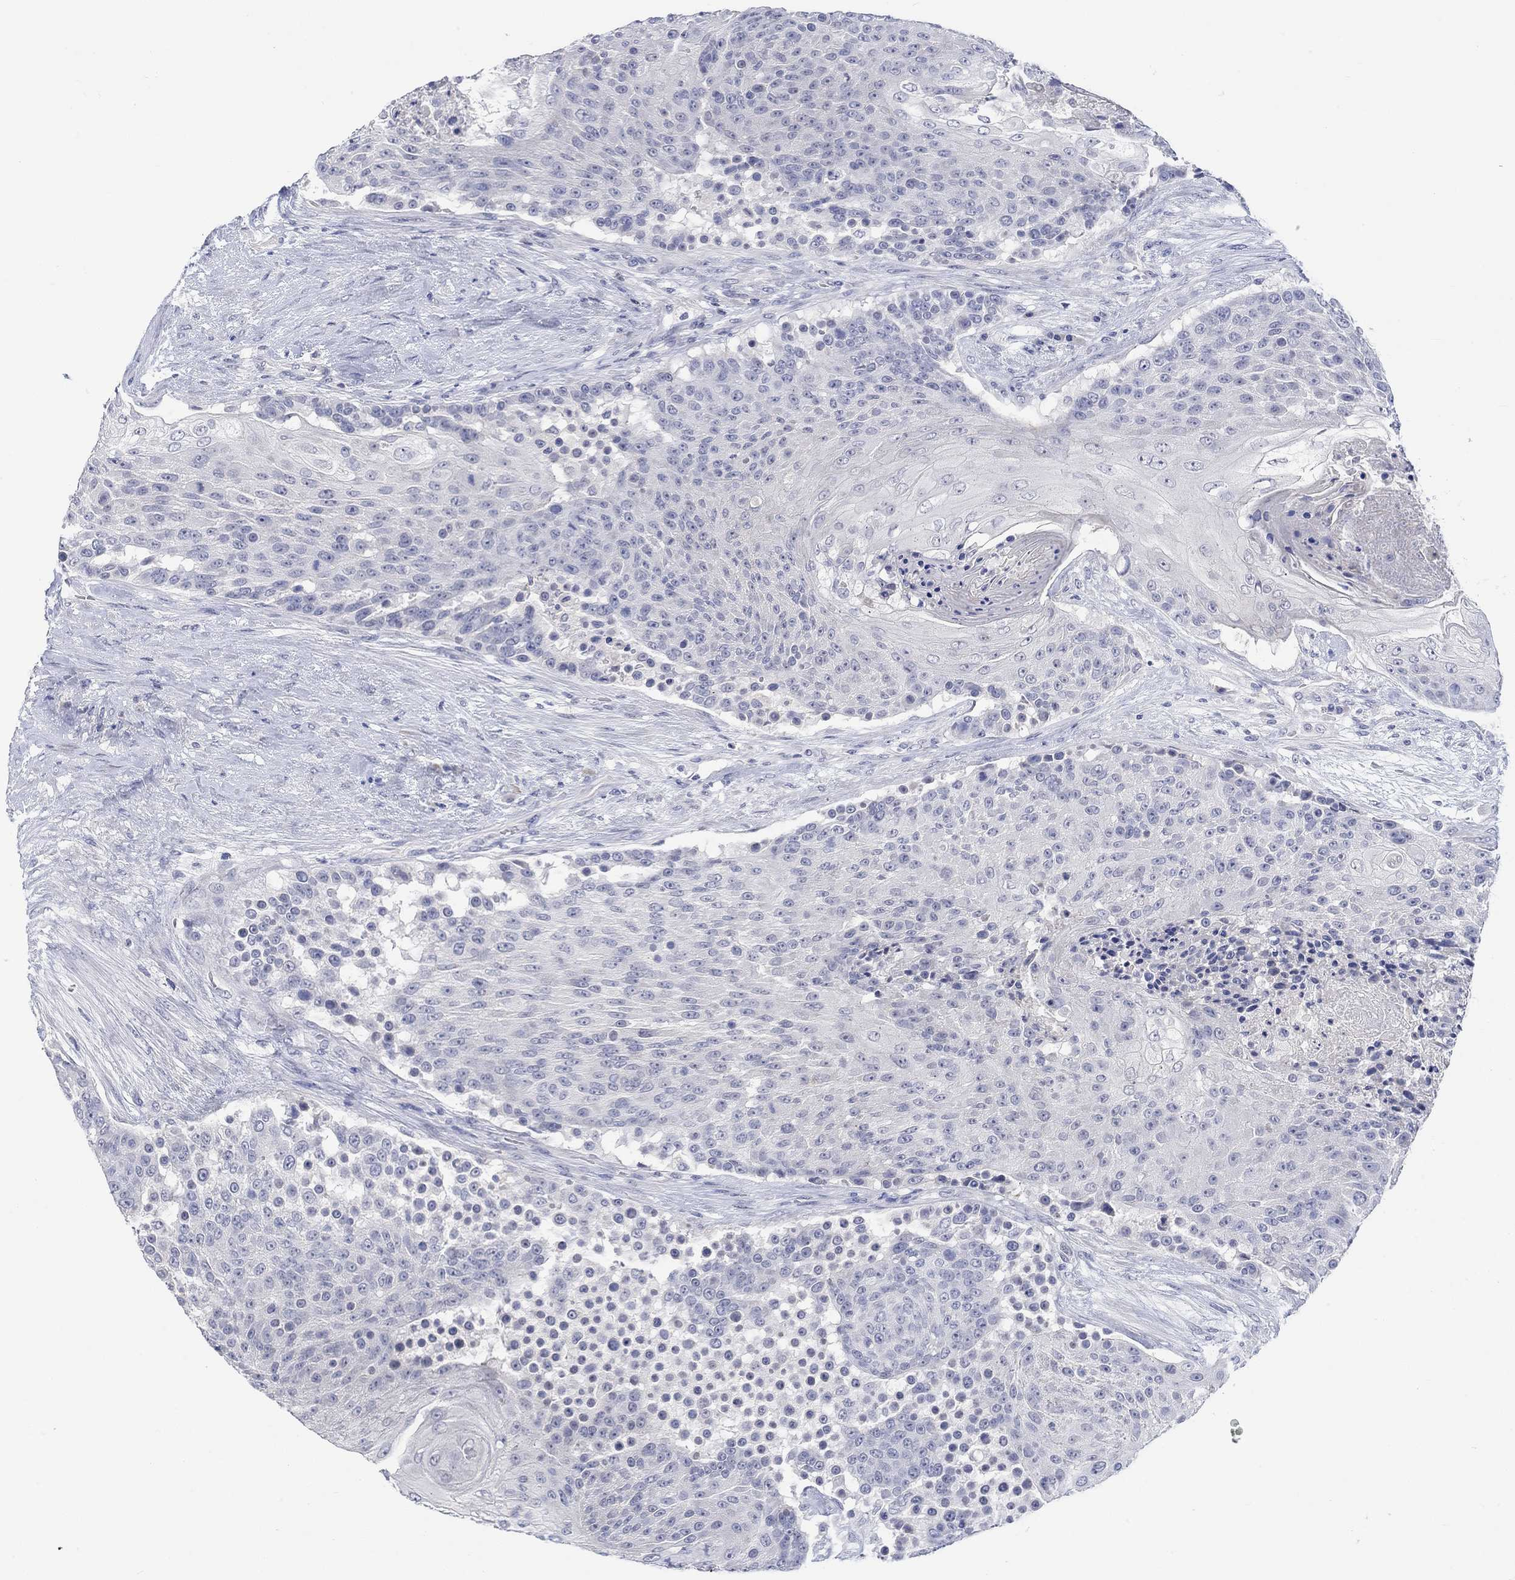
{"staining": {"intensity": "negative", "quantity": "none", "location": "none"}, "tissue": "urothelial cancer", "cell_type": "Tumor cells", "image_type": "cancer", "snomed": [{"axis": "morphology", "description": "Urothelial carcinoma, High grade"}, {"axis": "topography", "description": "Urinary bladder"}], "caption": "Human urothelial cancer stained for a protein using IHC exhibits no positivity in tumor cells.", "gene": "DLK1", "patient": {"sex": "female", "age": 63}}